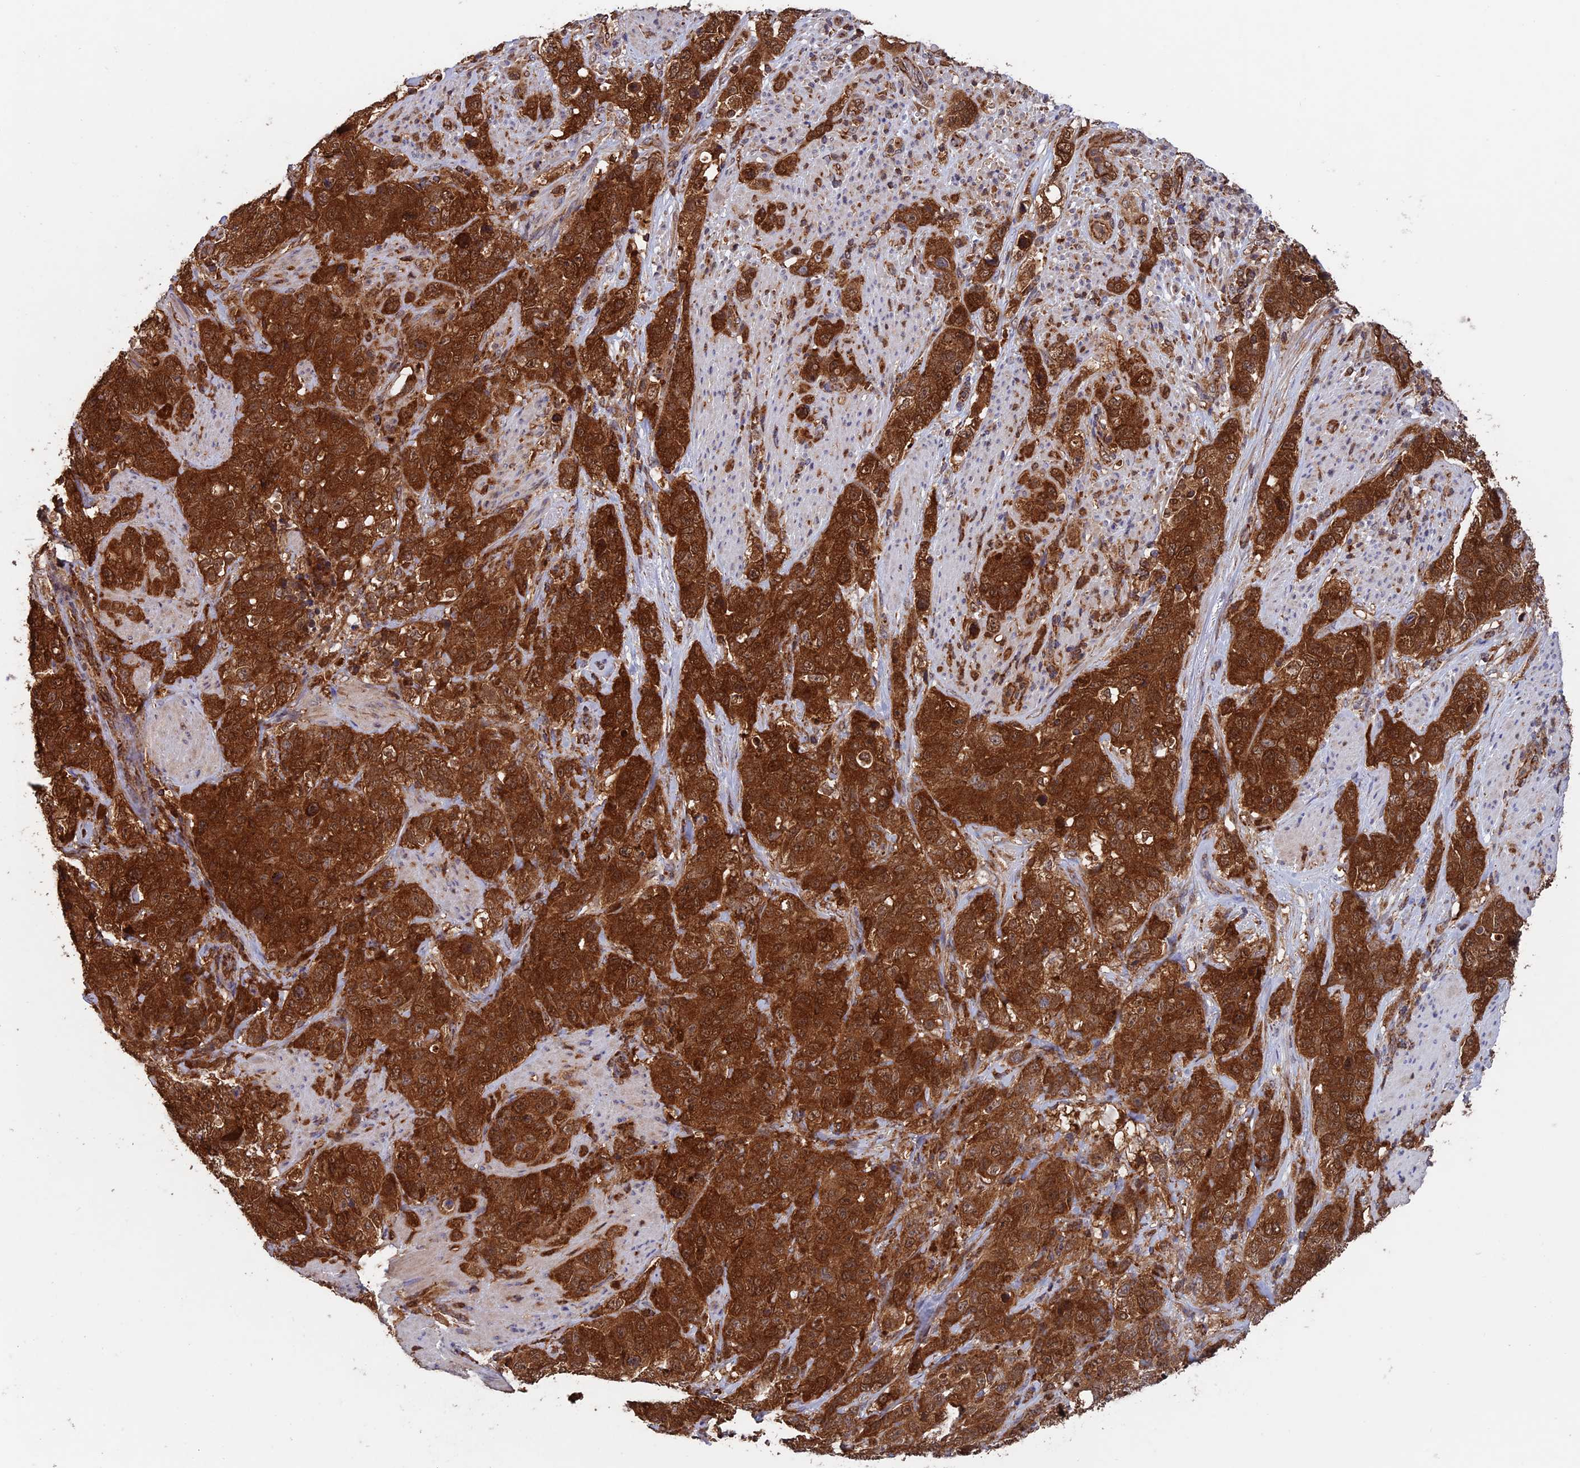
{"staining": {"intensity": "strong", "quantity": ">75%", "location": "cytoplasmic/membranous"}, "tissue": "stomach cancer", "cell_type": "Tumor cells", "image_type": "cancer", "snomed": [{"axis": "morphology", "description": "Adenocarcinoma, NOS"}, {"axis": "topography", "description": "Stomach"}], "caption": "Protein staining of adenocarcinoma (stomach) tissue shows strong cytoplasmic/membranous positivity in about >75% of tumor cells. The protein of interest is stained brown, and the nuclei are stained in blue (DAB IHC with brightfield microscopy, high magnification).", "gene": "DTYMK", "patient": {"sex": "male", "age": 48}}